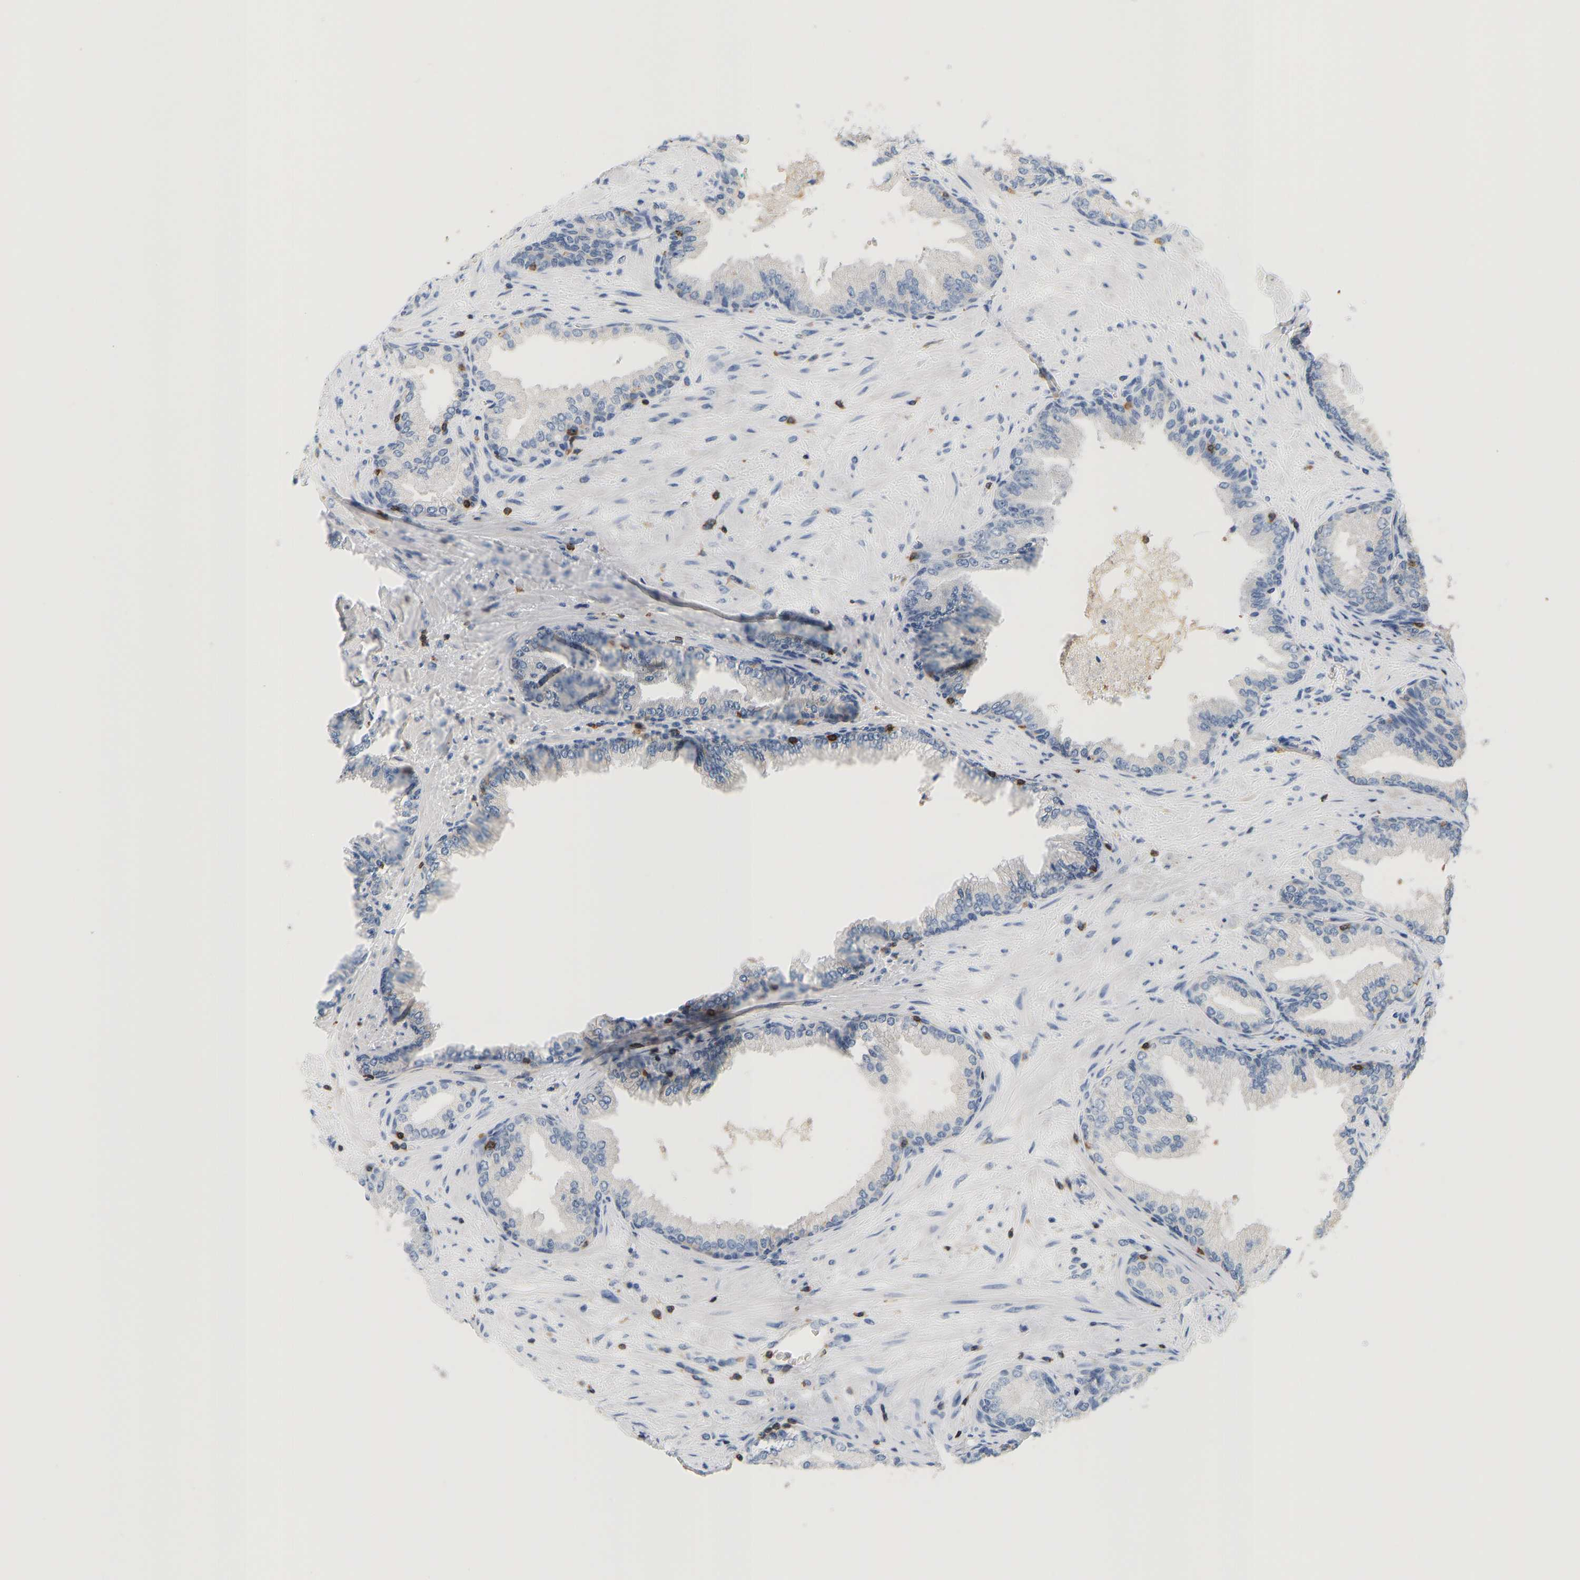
{"staining": {"intensity": "negative", "quantity": "none", "location": "none"}, "tissue": "prostate cancer", "cell_type": "Tumor cells", "image_type": "cancer", "snomed": [{"axis": "morphology", "description": "Adenocarcinoma, High grade"}, {"axis": "topography", "description": "Prostate"}], "caption": "Tumor cells are negative for brown protein staining in prostate high-grade adenocarcinoma.", "gene": "EVL", "patient": {"sex": "male", "age": 71}}